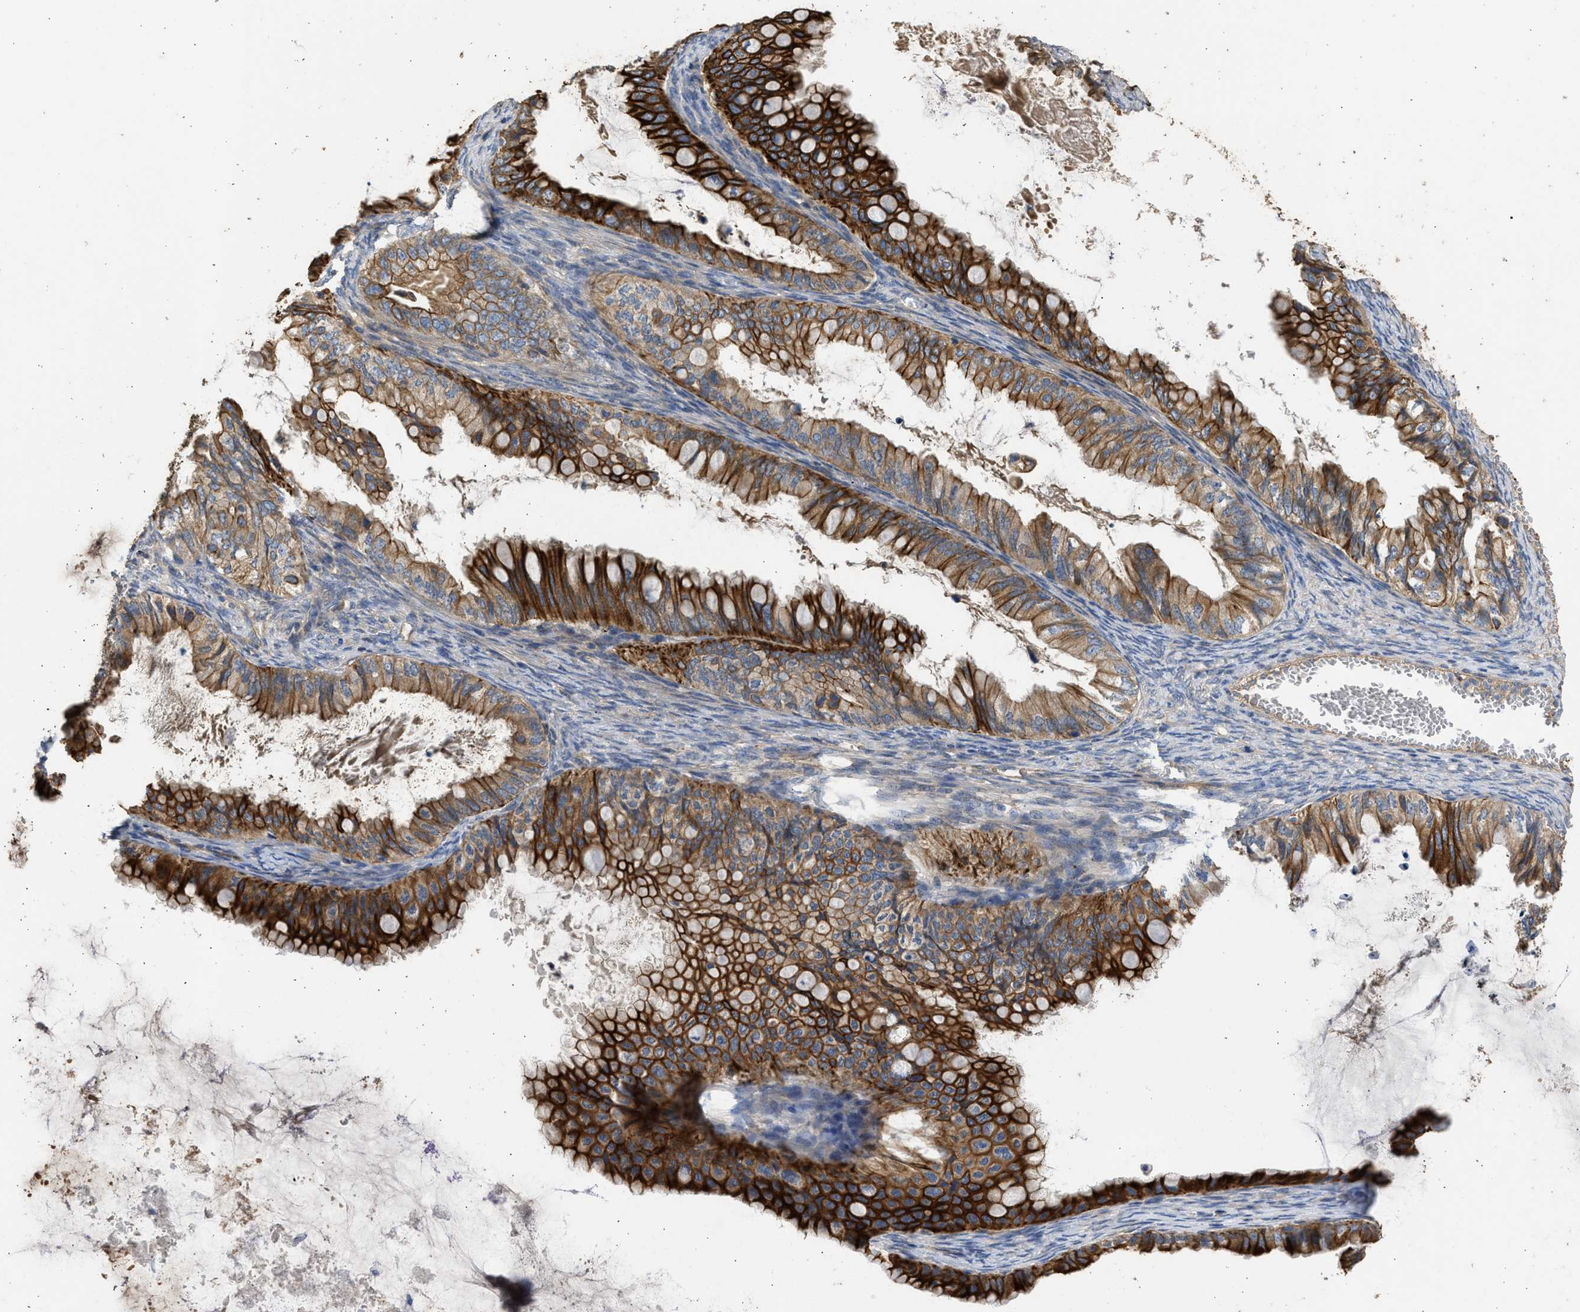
{"staining": {"intensity": "strong", "quantity": ">75%", "location": "cytoplasmic/membranous"}, "tissue": "ovarian cancer", "cell_type": "Tumor cells", "image_type": "cancer", "snomed": [{"axis": "morphology", "description": "Cystadenocarcinoma, mucinous, NOS"}, {"axis": "topography", "description": "Ovary"}], "caption": "Immunohistochemical staining of ovarian cancer exhibits high levels of strong cytoplasmic/membranous protein staining in approximately >75% of tumor cells.", "gene": "CSRNP2", "patient": {"sex": "female", "age": 80}}